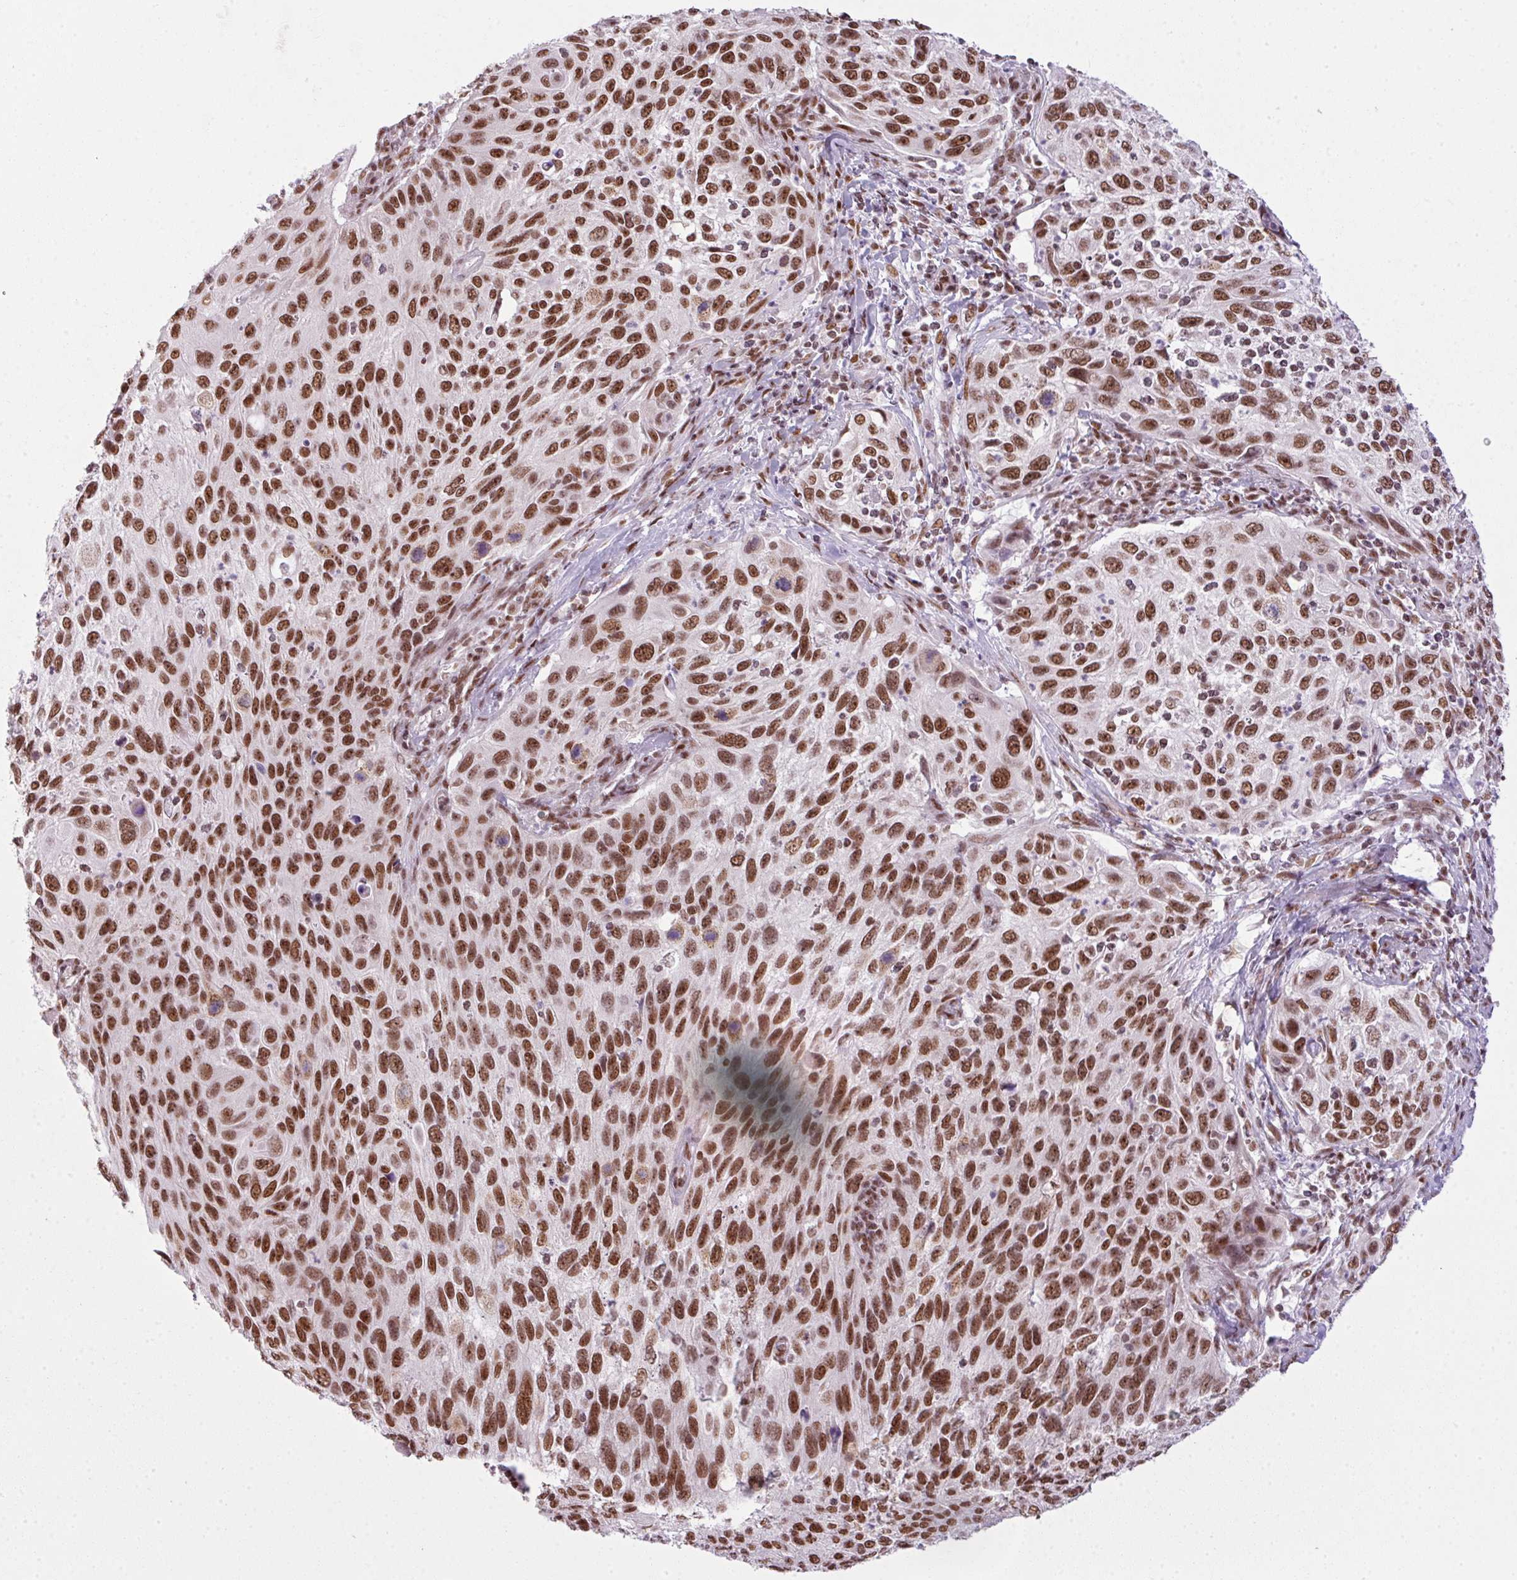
{"staining": {"intensity": "strong", "quantity": ">75%", "location": "nuclear"}, "tissue": "cervical cancer", "cell_type": "Tumor cells", "image_type": "cancer", "snomed": [{"axis": "morphology", "description": "Squamous cell carcinoma, NOS"}, {"axis": "topography", "description": "Cervix"}], "caption": "DAB (3,3'-diaminobenzidine) immunohistochemical staining of cervical cancer (squamous cell carcinoma) exhibits strong nuclear protein staining in about >75% of tumor cells. The protein is stained brown, and the nuclei are stained in blue (DAB IHC with brightfield microscopy, high magnification).", "gene": "ARL6IP4", "patient": {"sex": "female", "age": 70}}